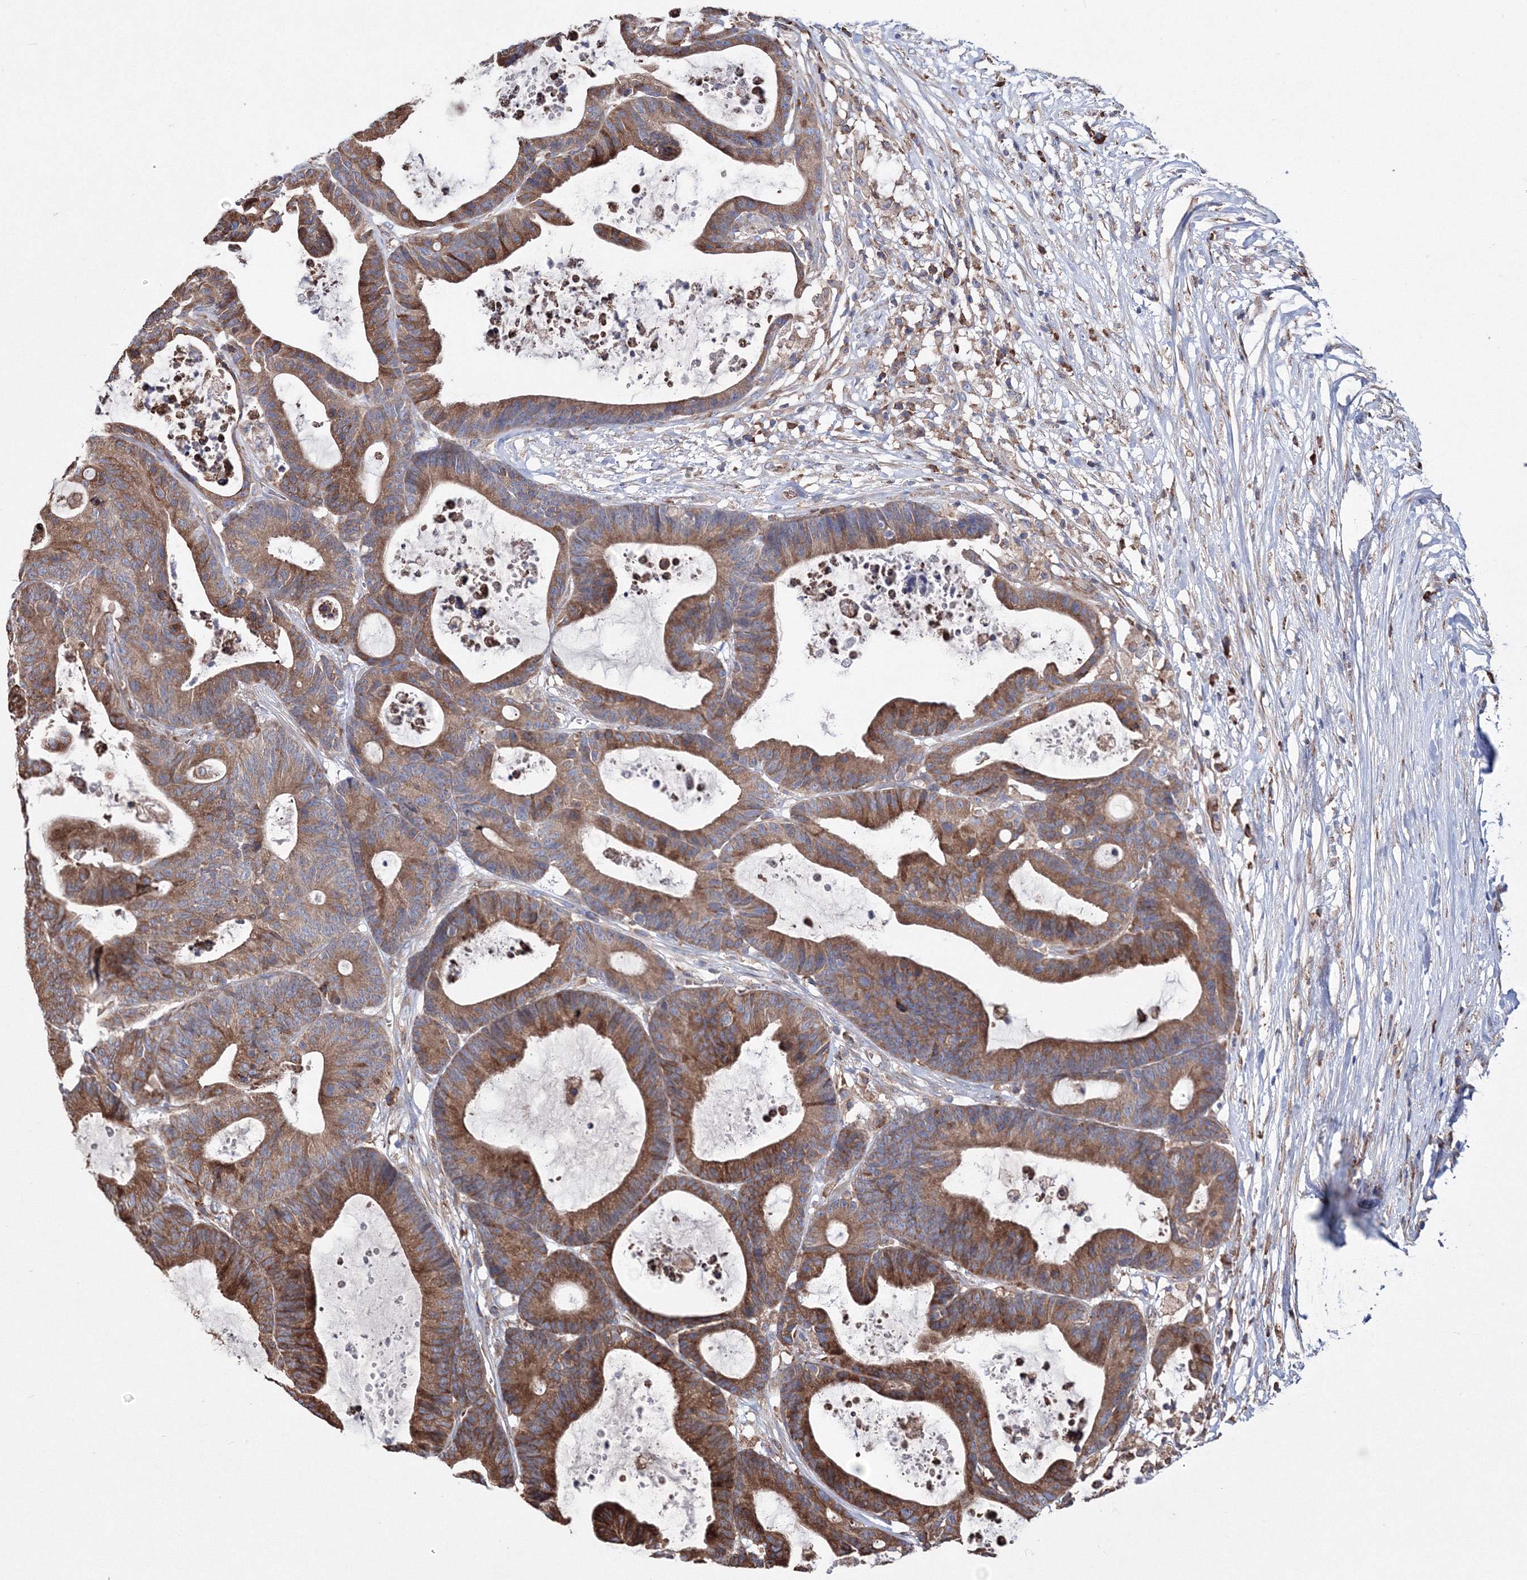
{"staining": {"intensity": "moderate", "quantity": ">75%", "location": "cytoplasmic/membranous"}, "tissue": "colorectal cancer", "cell_type": "Tumor cells", "image_type": "cancer", "snomed": [{"axis": "morphology", "description": "Adenocarcinoma, NOS"}, {"axis": "topography", "description": "Colon"}], "caption": "Moderate cytoplasmic/membranous positivity is appreciated in approximately >75% of tumor cells in colorectal cancer.", "gene": "VPS8", "patient": {"sex": "female", "age": 84}}